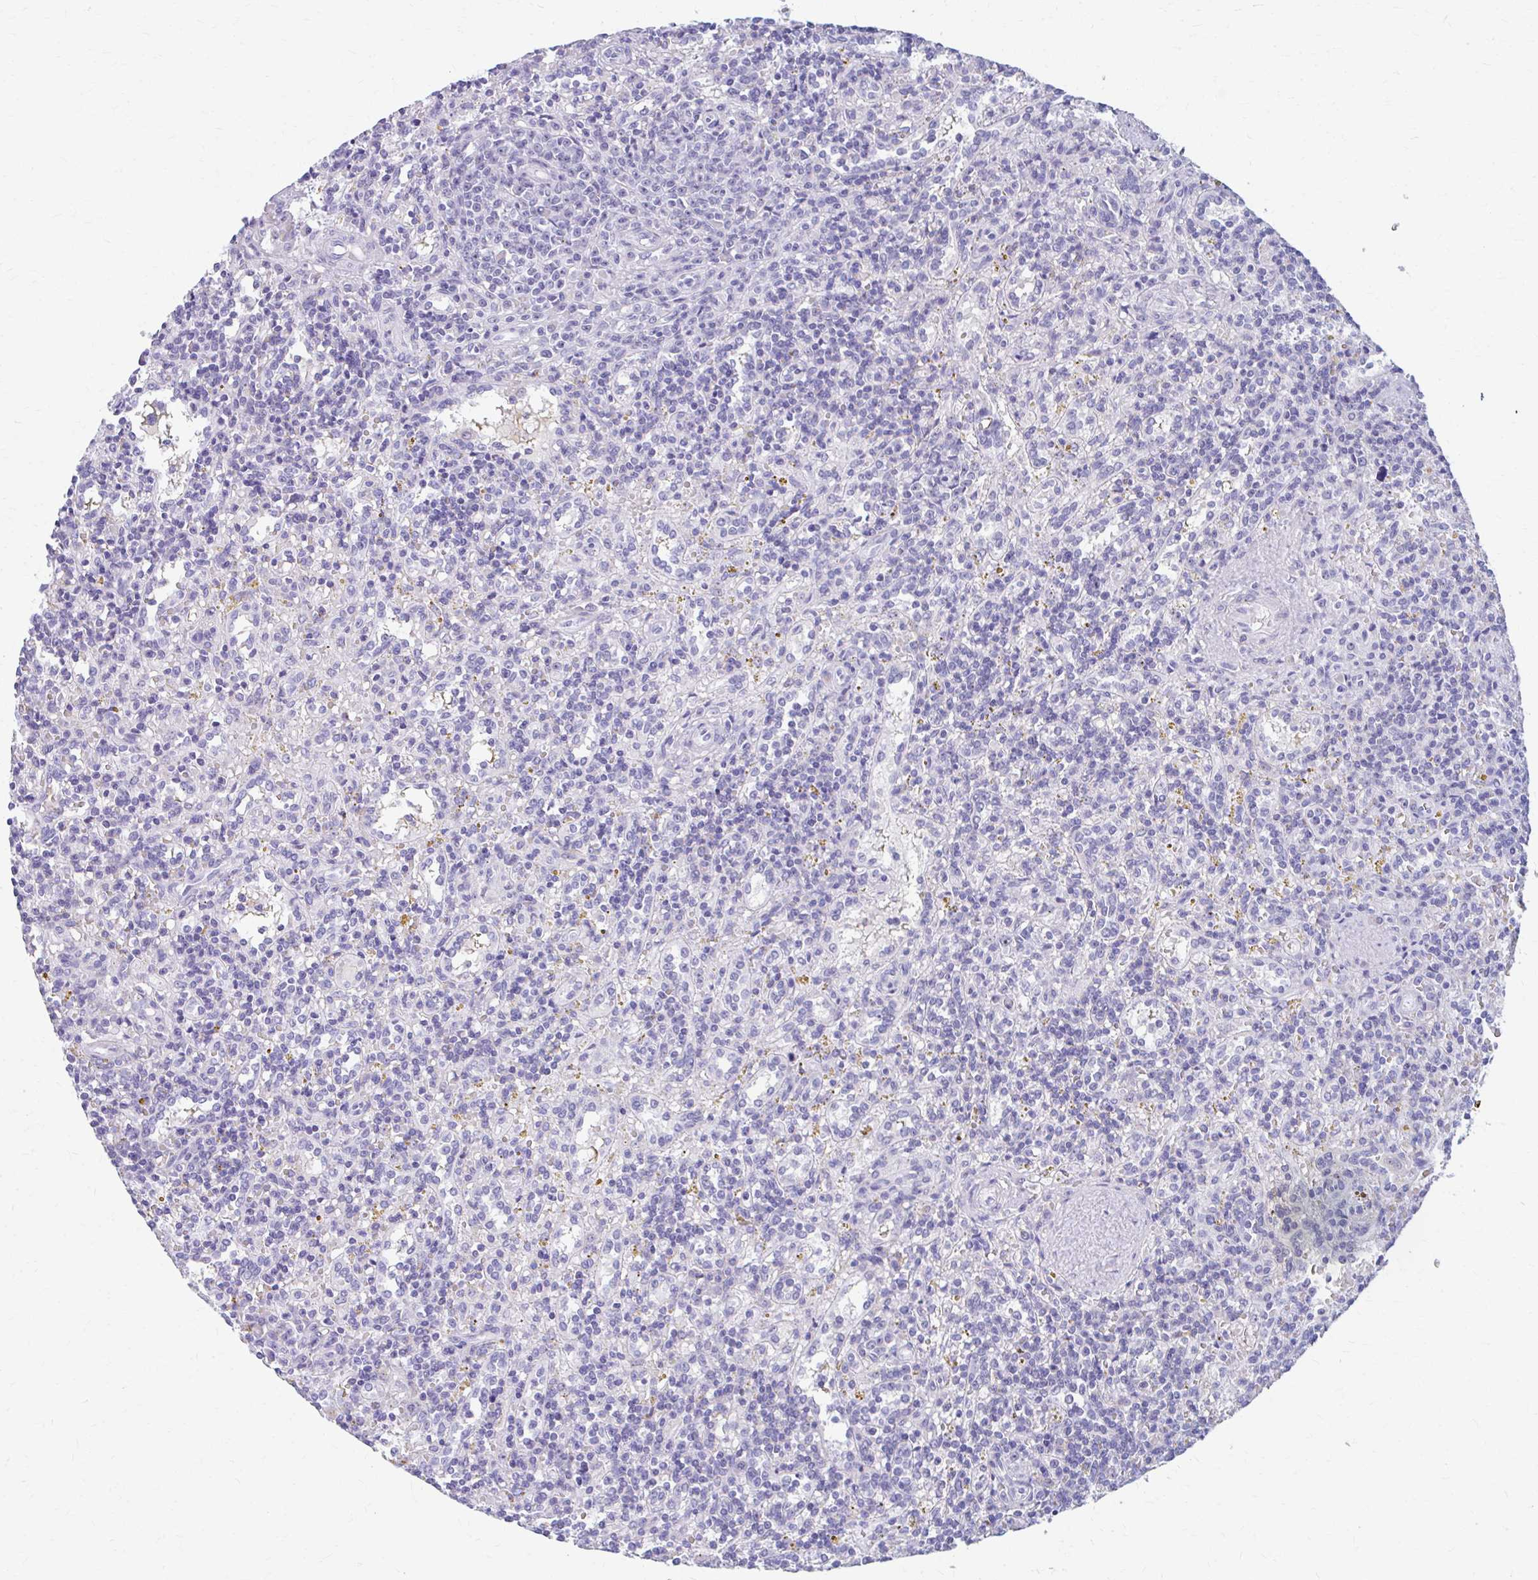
{"staining": {"intensity": "negative", "quantity": "none", "location": "none"}, "tissue": "lymphoma", "cell_type": "Tumor cells", "image_type": "cancer", "snomed": [{"axis": "morphology", "description": "Malignant lymphoma, non-Hodgkin's type, Low grade"}, {"axis": "topography", "description": "Spleen"}], "caption": "A micrograph of human lymphoma is negative for staining in tumor cells.", "gene": "FTSJ3", "patient": {"sex": "male", "age": 67}}